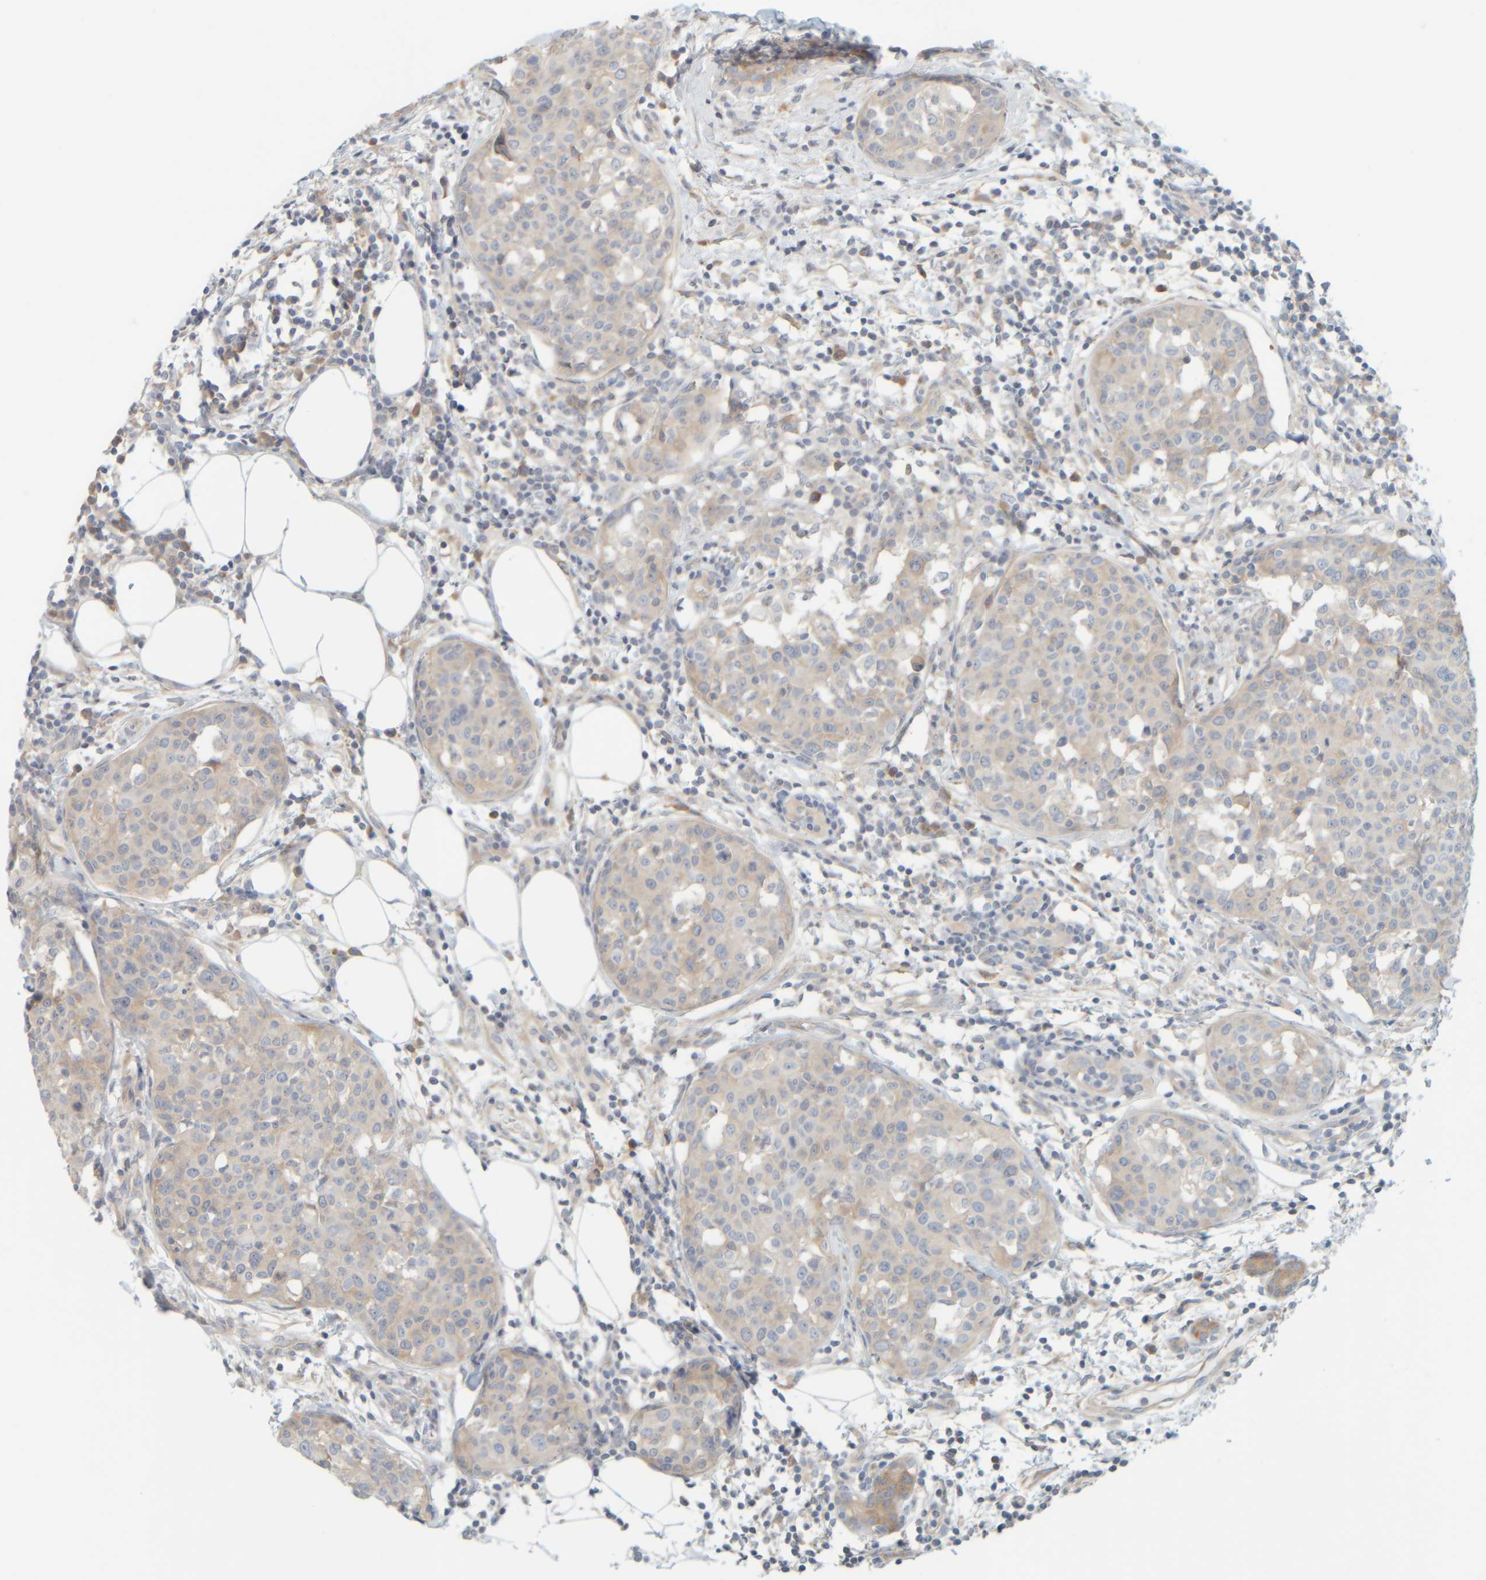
{"staining": {"intensity": "weak", "quantity": "<25%", "location": "cytoplasmic/membranous"}, "tissue": "breast cancer", "cell_type": "Tumor cells", "image_type": "cancer", "snomed": [{"axis": "morphology", "description": "Normal tissue, NOS"}, {"axis": "morphology", "description": "Duct carcinoma"}, {"axis": "topography", "description": "Breast"}], "caption": "Immunohistochemistry of breast infiltrating ductal carcinoma reveals no staining in tumor cells.", "gene": "PTGES3L-AARSD1", "patient": {"sex": "female", "age": 37}}